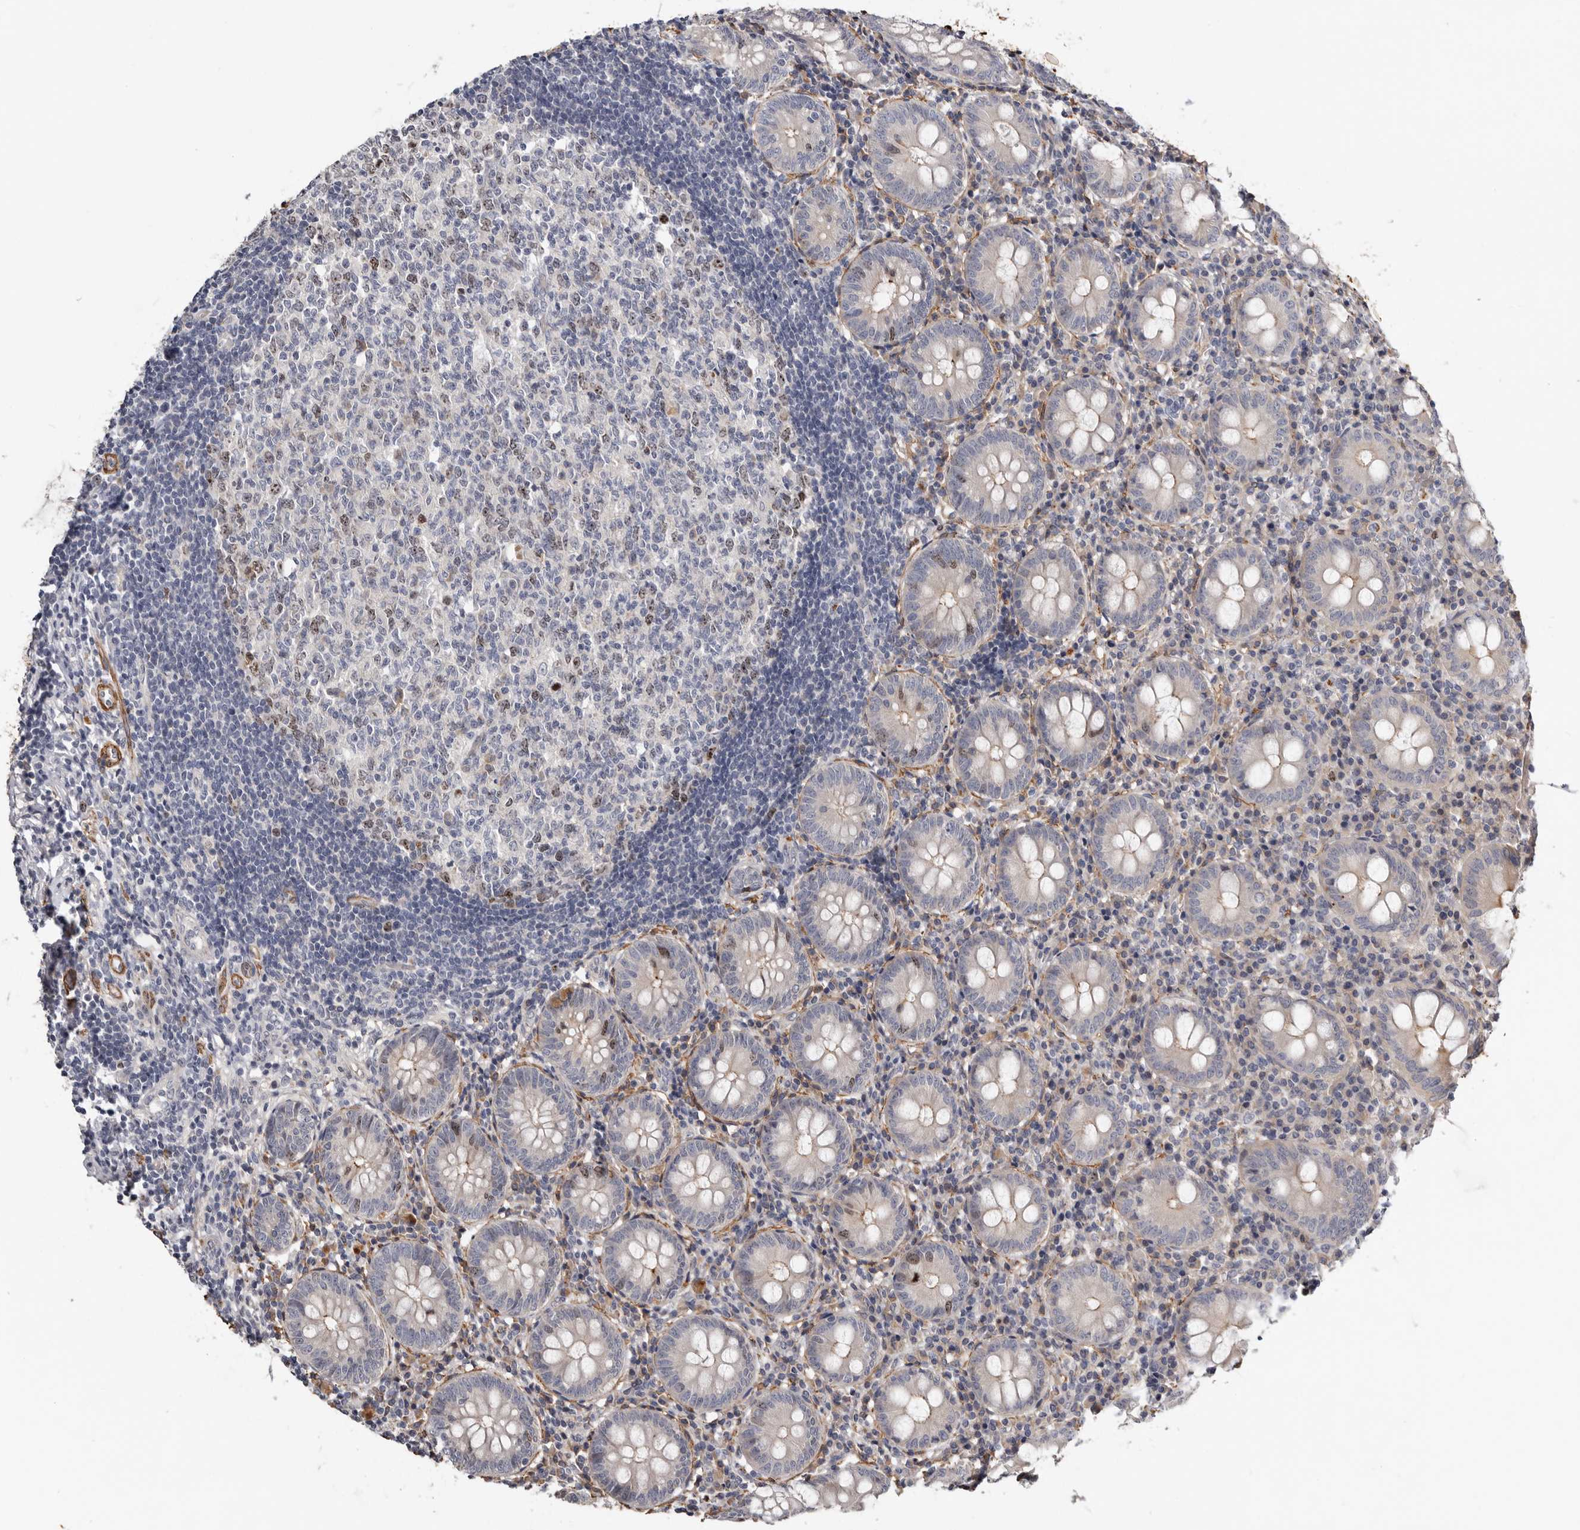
{"staining": {"intensity": "weak", "quantity": "<25%", "location": "cytoplasmic/membranous"}, "tissue": "appendix", "cell_type": "Glandular cells", "image_type": "normal", "snomed": [{"axis": "morphology", "description": "Normal tissue, NOS"}, {"axis": "topography", "description": "Appendix"}], "caption": "Immunohistochemistry (IHC) image of benign appendix: appendix stained with DAB displays no significant protein expression in glandular cells. The staining is performed using DAB brown chromogen with nuclei counter-stained in using hematoxylin.", "gene": "CDCA8", "patient": {"sex": "female", "age": 54}}